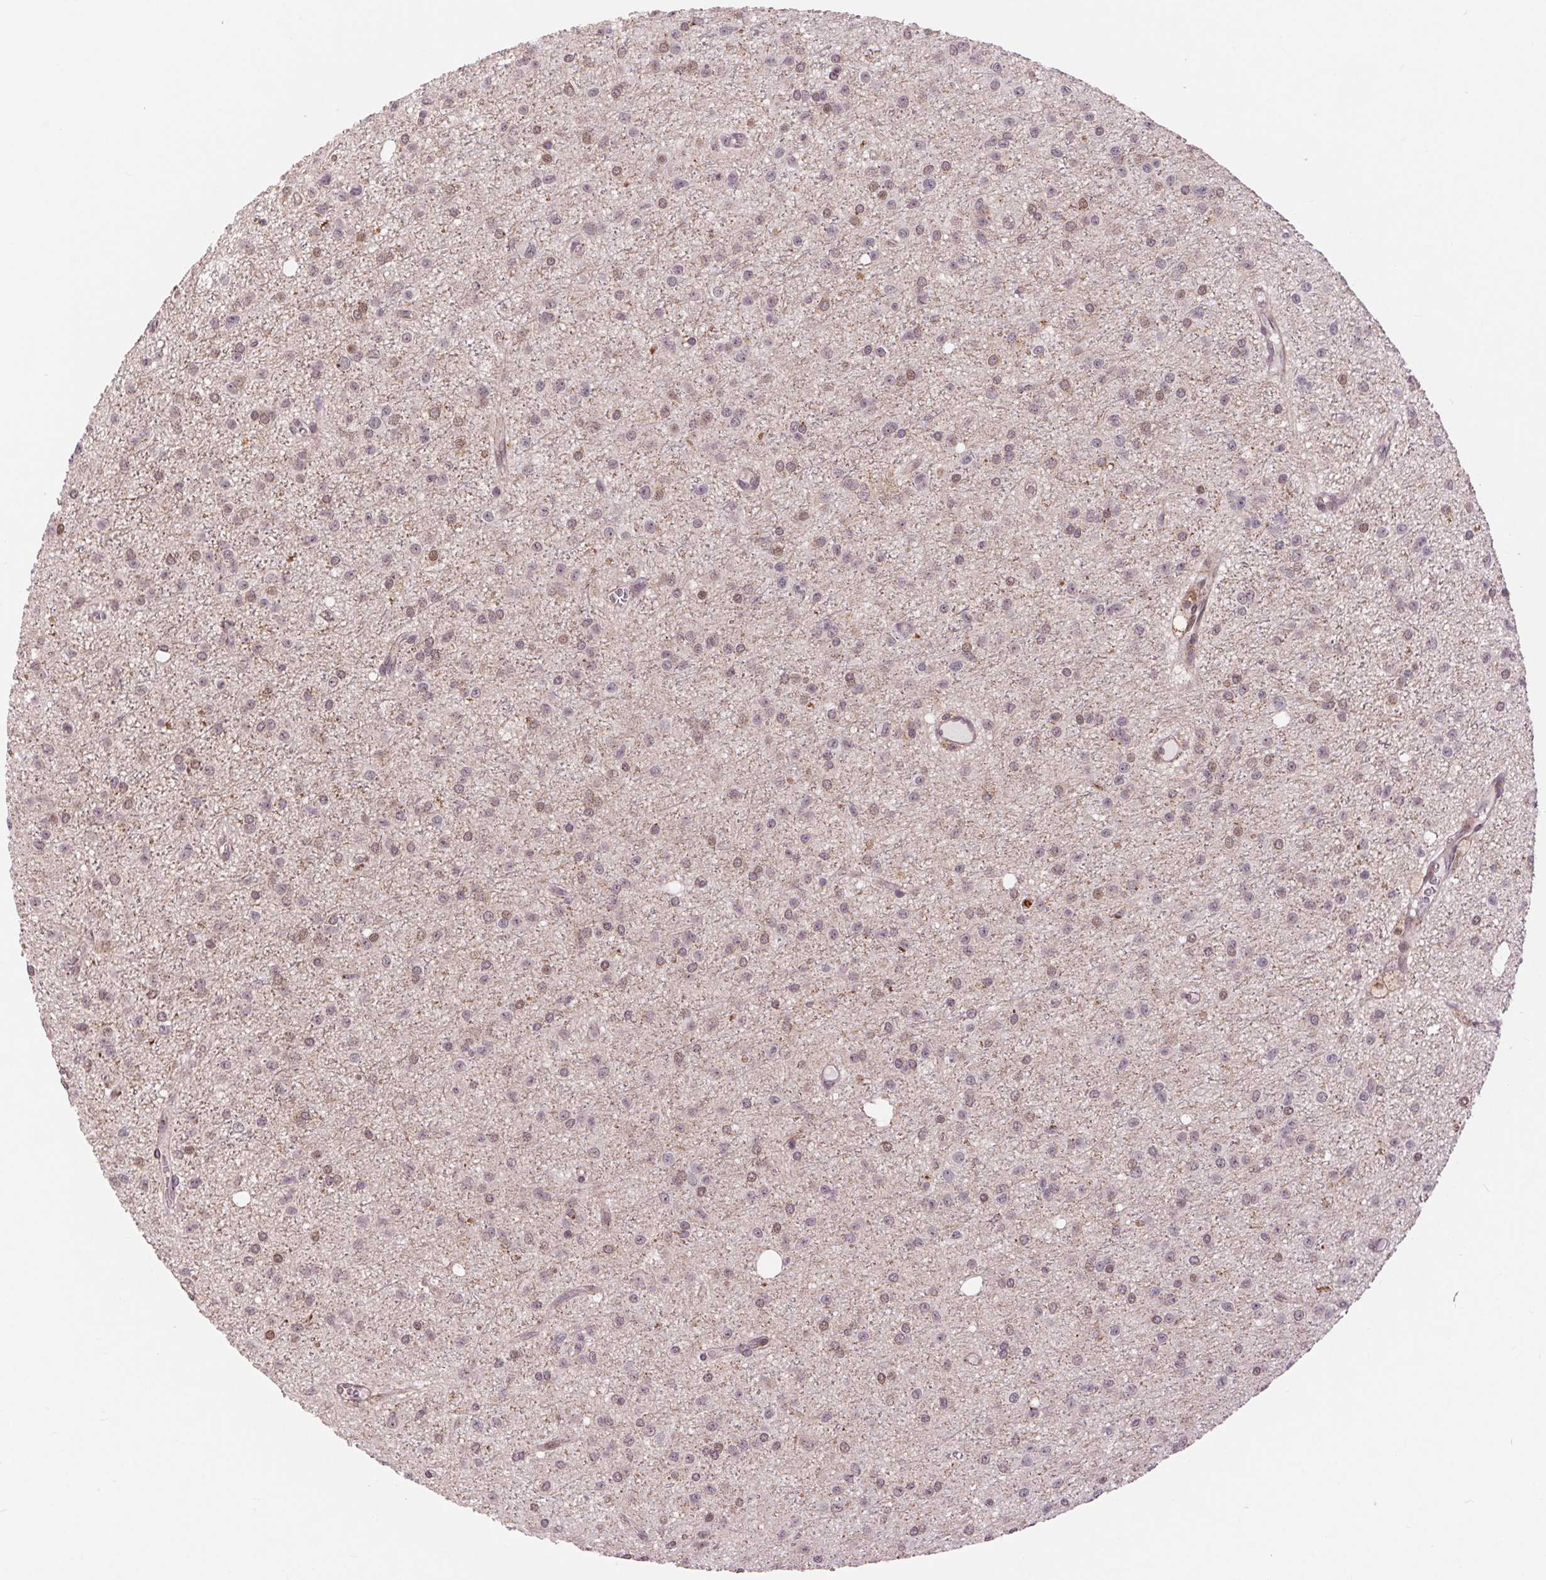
{"staining": {"intensity": "weak", "quantity": "25%-75%", "location": "cytoplasmic/membranous"}, "tissue": "glioma", "cell_type": "Tumor cells", "image_type": "cancer", "snomed": [{"axis": "morphology", "description": "Glioma, malignant, Low grade"}, {"axis": "topography", "description": "Brain"}], "caption": "Tumor cells reveal low levels of weak cytoplasmic/membranous expression in approximately 25%-75% of cells in malignant glioma (low-grade). The staining was performed using DAB, with brown indicating positive protein expression. Nuclei are stained blue with hematoxylin.", "gene": "CHMP4B", "patient": {"sex": "male", "age": 27}}